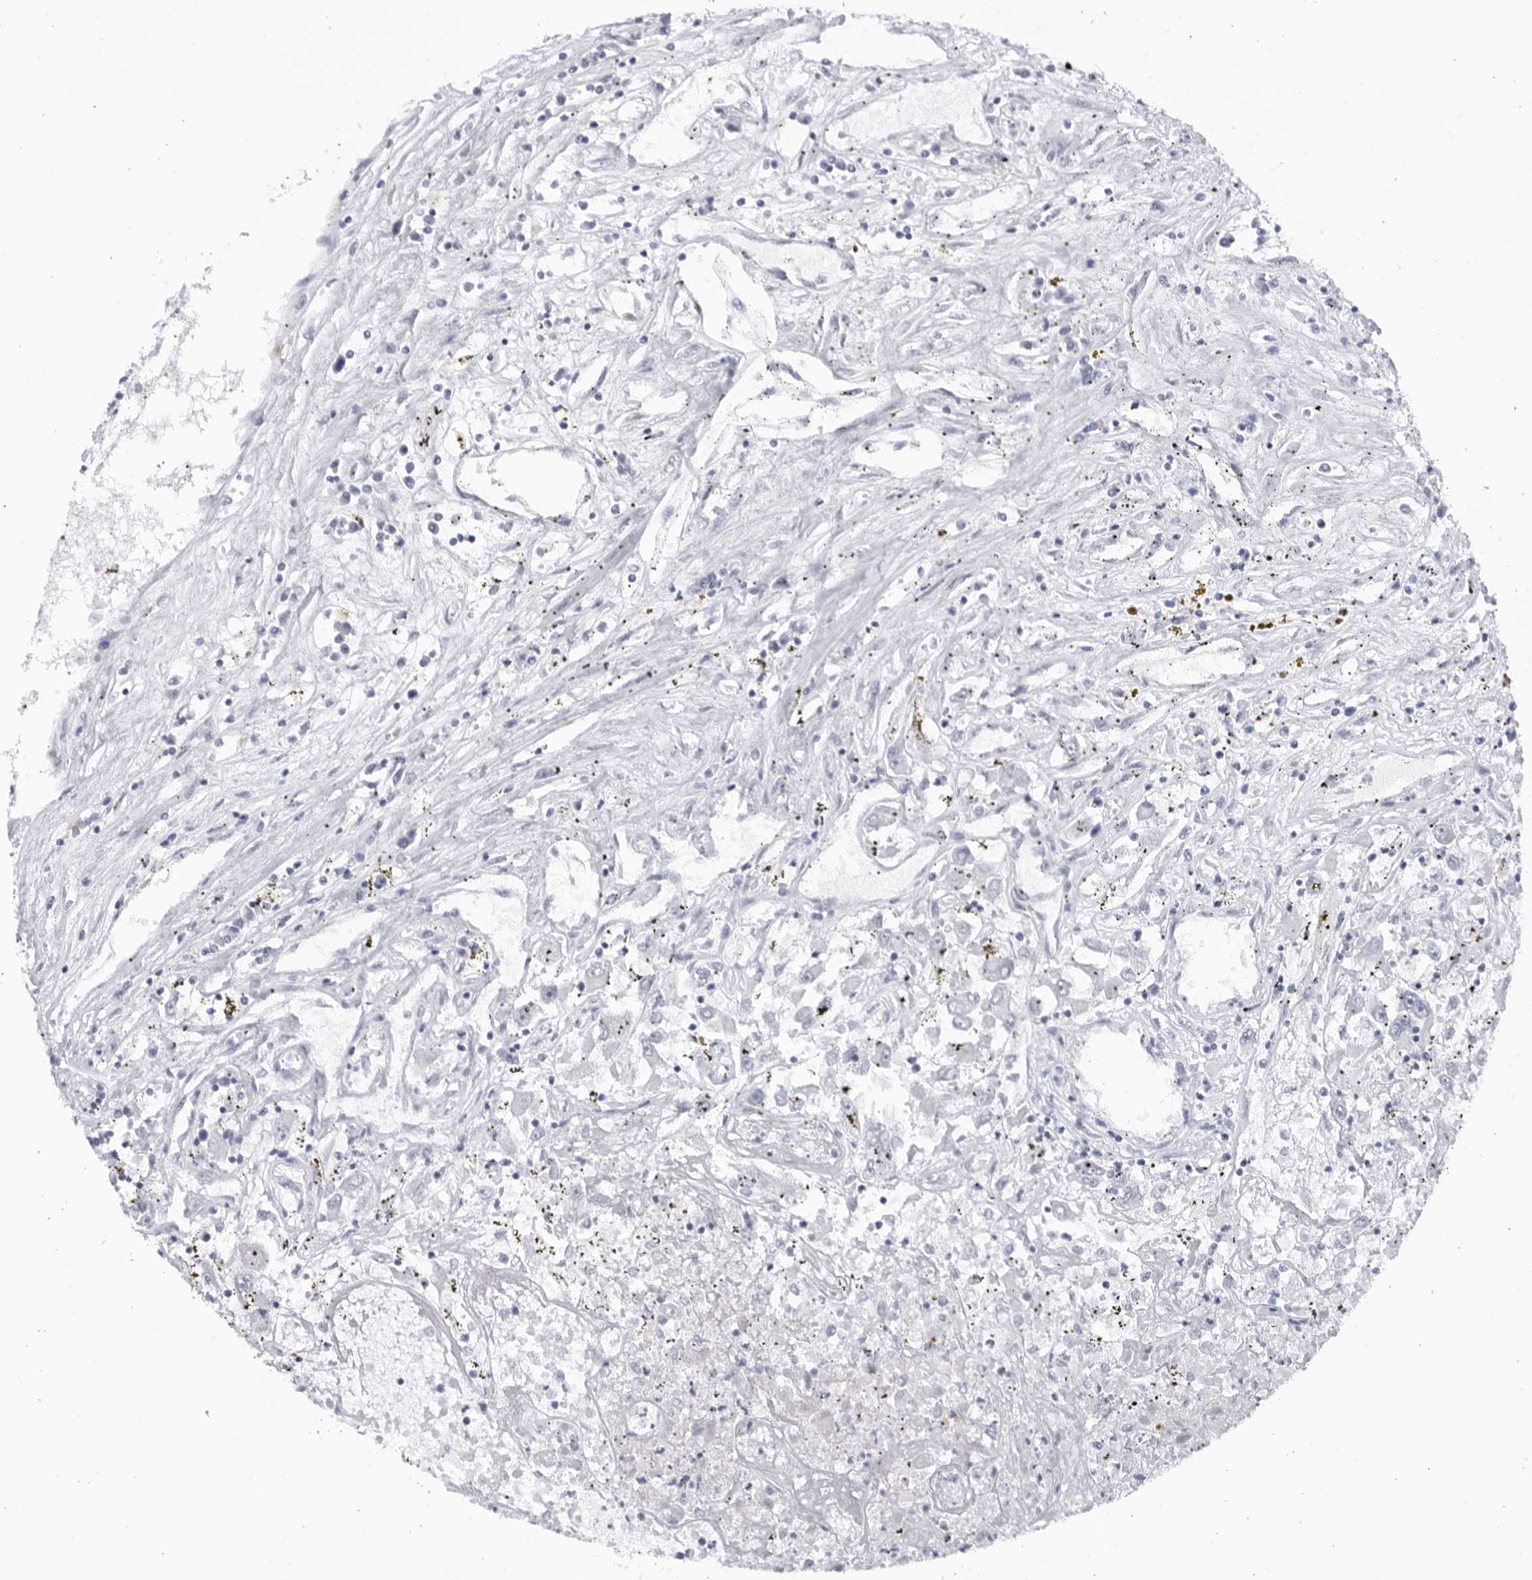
{"staining": {"intensity": "negative", "quantity": "none", "location": "none"}, "tissue": "renal cancer", "cell_type": "Tumor cells", "image_type": "cancer", "snomed": [{"axis": "morphology", "description": "Adenocarcinoma, NOS"}, {"axis": "topography", "description": "Kidney"}], "caption": "Immunohistochemistry histopathology image of human renal adenocarcinoma stained for a protein (brown), which exhibits no staining in tumor cells.", "gene": "CNBD1", "patient": {"sex": "female", "age": 52}}